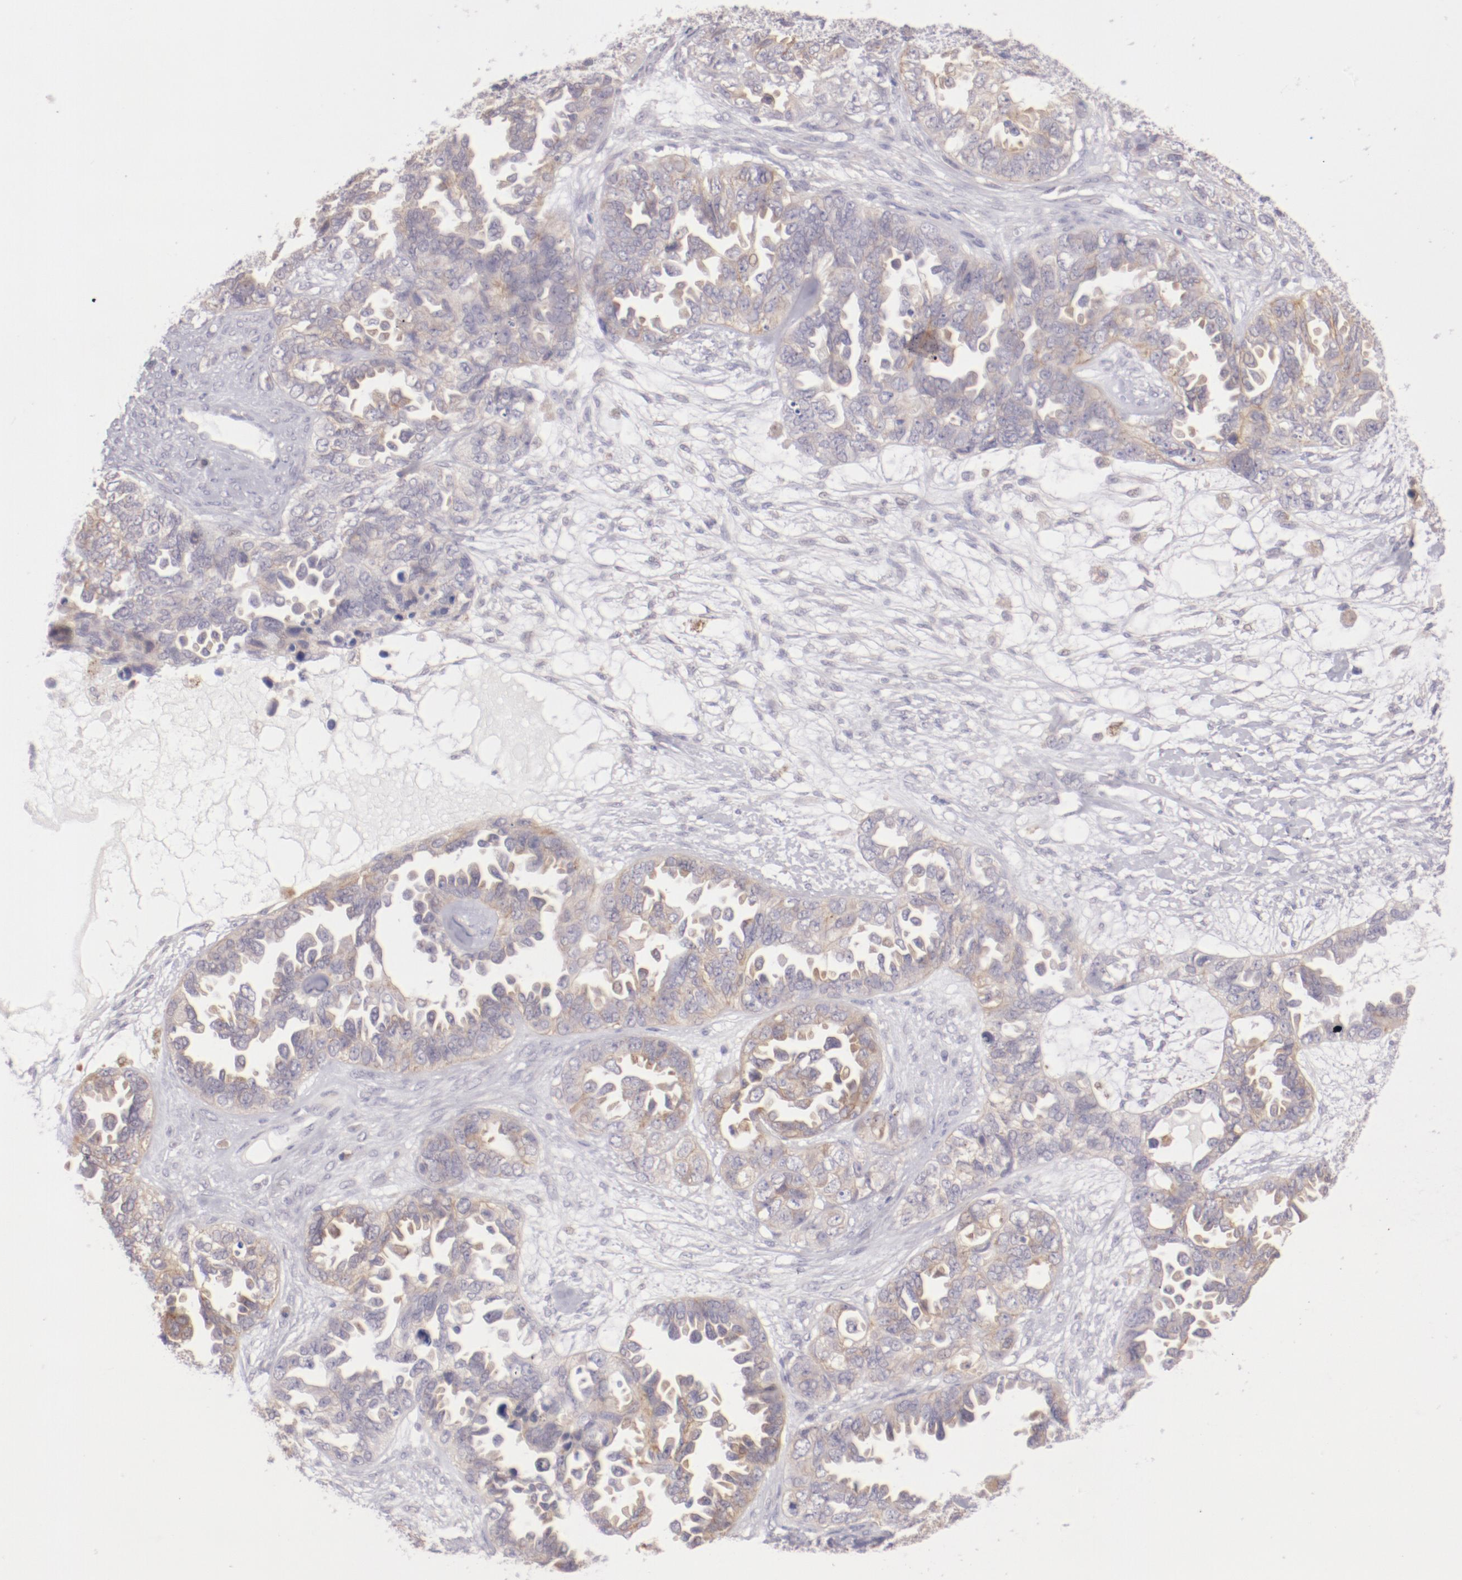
{"staining": {"intensity": "weak", "quantity": ">75%", "location": "cytoplasmic/membranous"}, "tissue": "ovarian cancer", "cell_type": "Tumor cells", "image_type": "cancer", "snomed": [{"axis": "morphology", "description": "Cystadenocarcinoma, serous, NOS"}, {"axis": "topography", "description": "Ovary"}], "caption": "Weak cytoplasmic/membranous protein expression is identified in approximately >75% of tumor cells in ovarian cancer.", "gene": "TRAF3", "patient": {"sex": "female", "age": 82}}